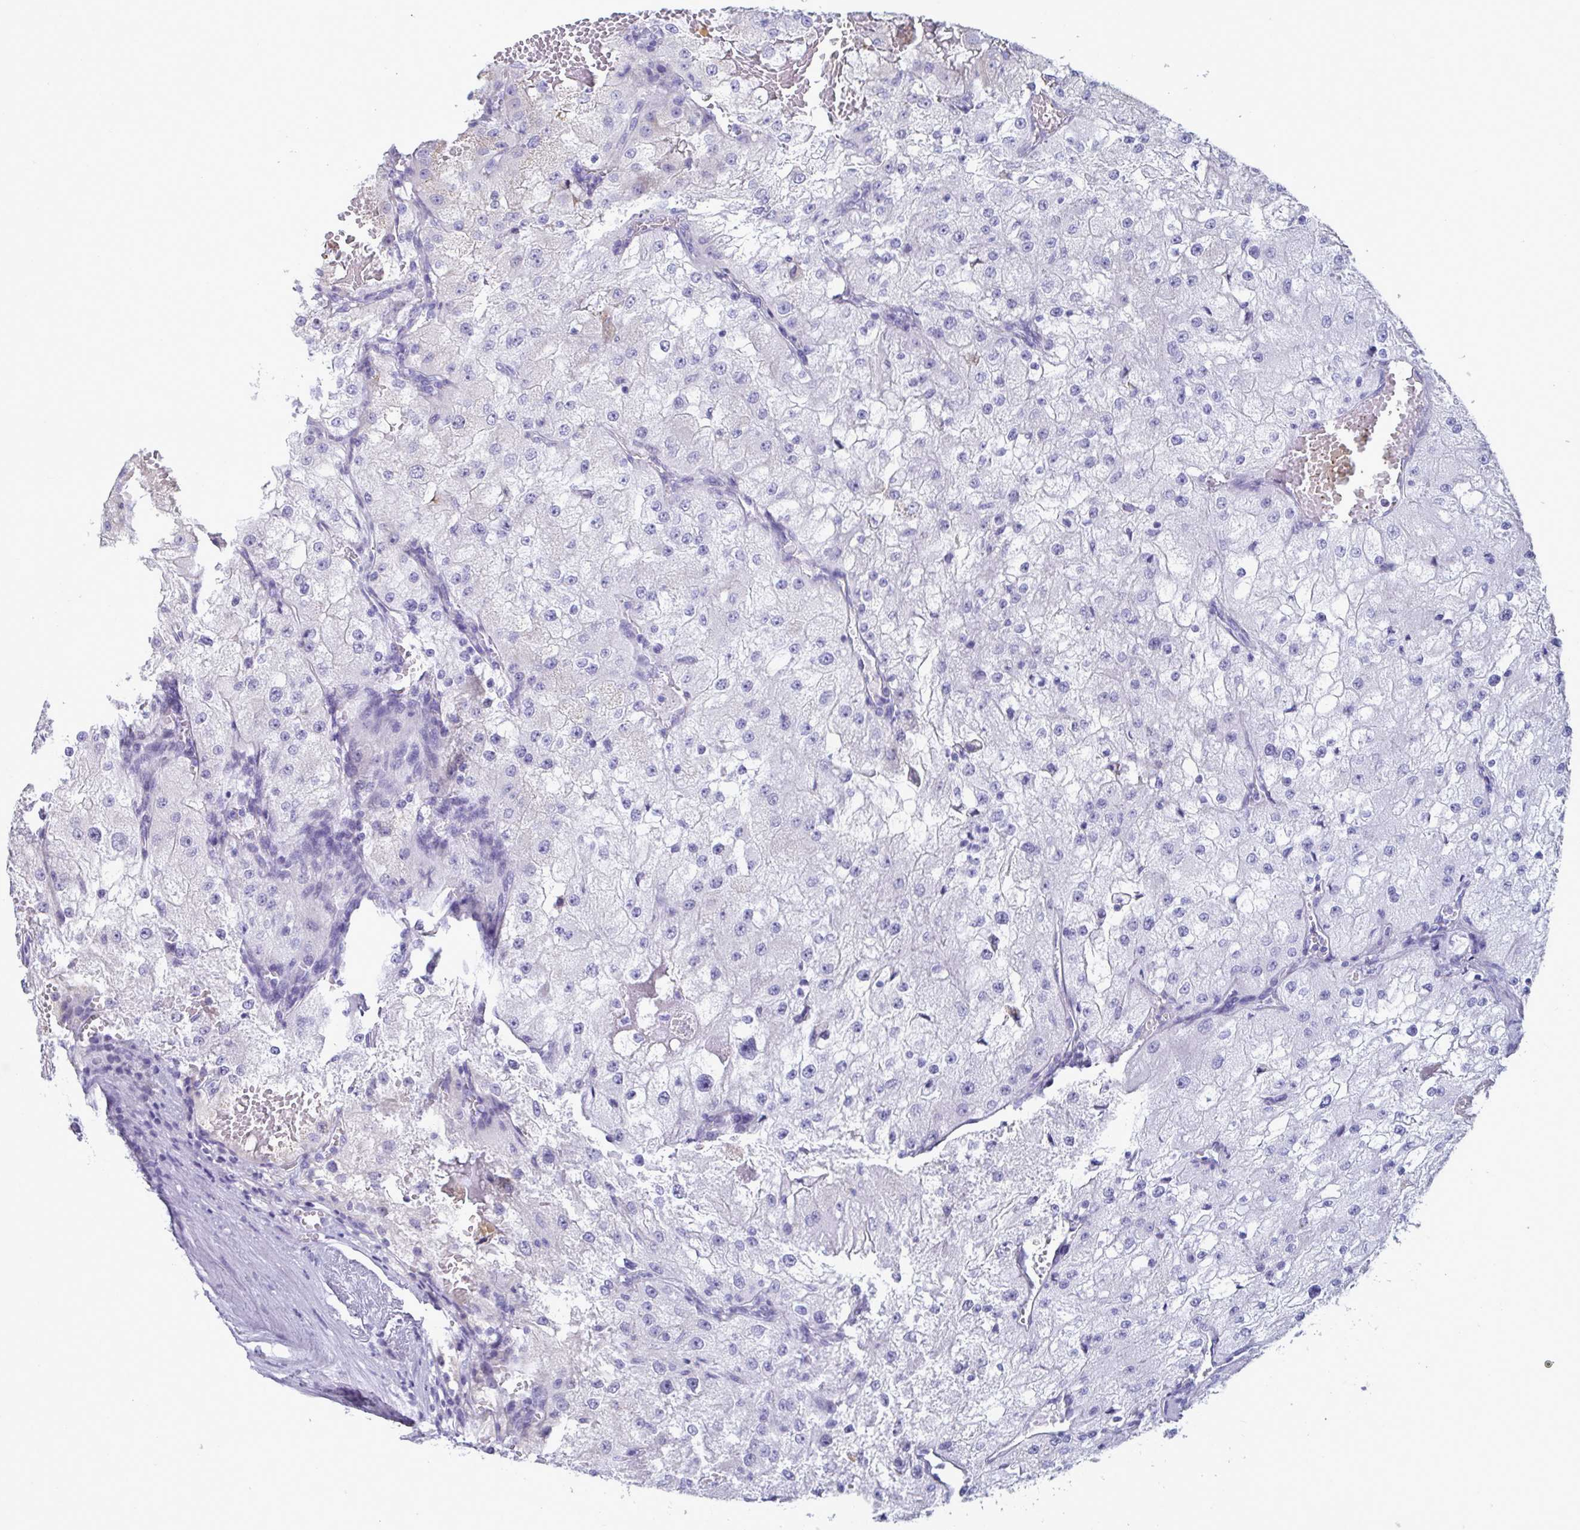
{"staining": {"intensity": "negative", "quantity": "none", "location": "none"}, "tissue": "renal cancer", "cell_type": "Tumor cells", "image_type": "cancer", "snomed": [{"axis": "morphology", "description": "Adenocarcinoma, NOS"}, {"axis": "topography", "description": "Kidney"}], "caption": "A photomicrograph of human renal cancer is negative for staining in tumor cells.", "gene": "MS4A14", "patient": {"sex": "female", "age": 74}}